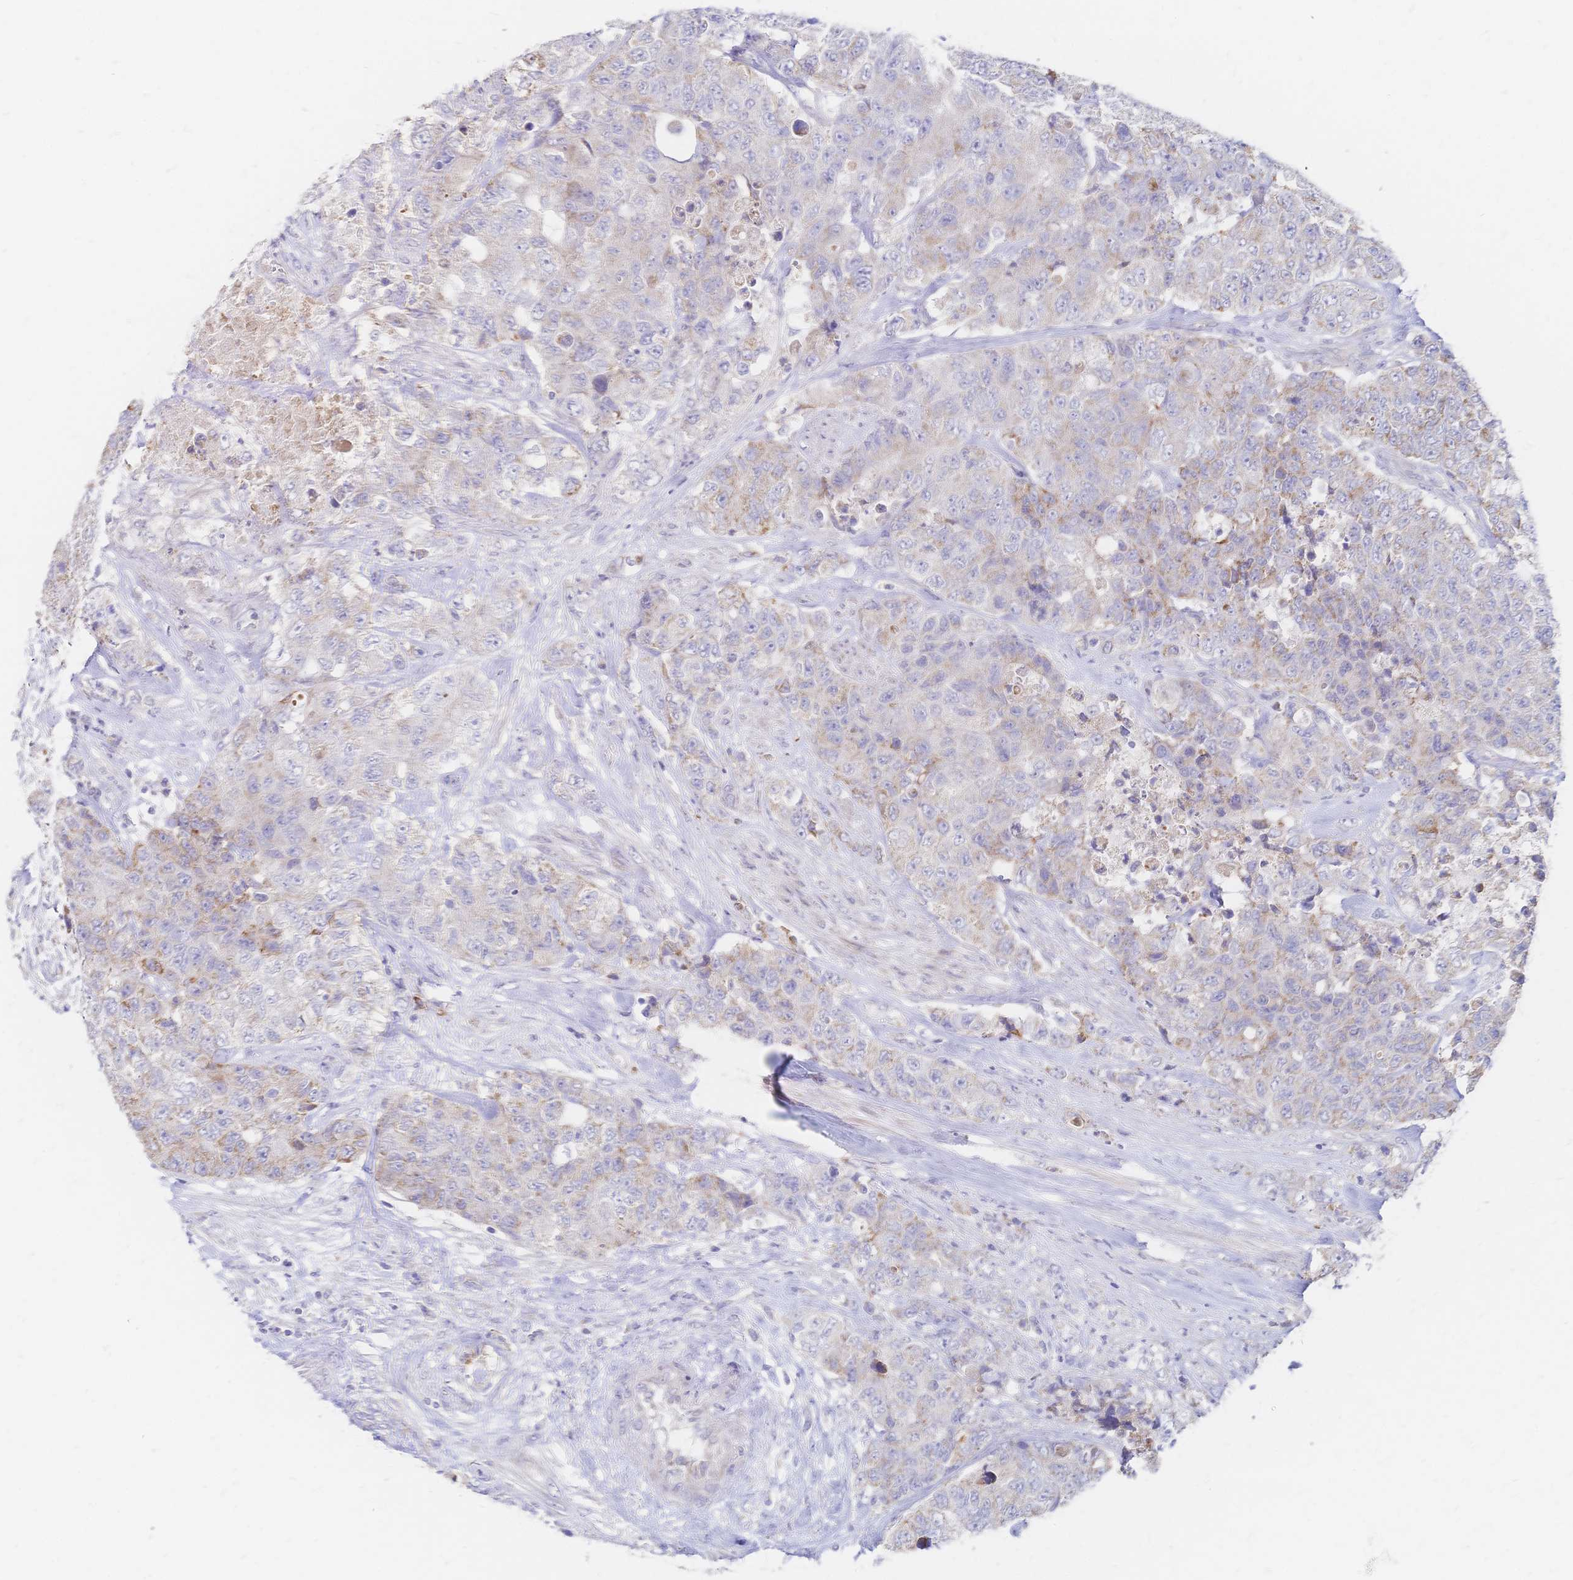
{"staining": {"intensity": "weak", "quantity": "25%-75%", "location": "cytoplasmic/membranous"}, "tissue": "urothelial cancer", "cell_type": "Tumor cells", "image_type": "cancer", "snomed": [{"axis": "morphology", "description": "Urothelial carcinoma, High grade"}, {"axis": "topography", "description": "Urinary bladder"}], "caption": "Urothelial cancer stained for a protein (brown) exhibits weak cytoplasmic/membranous positive staining in about 25%-75% of tumor cells.", "gene": "VWC2L", "patient": {"sex": "female", "age": 78}}